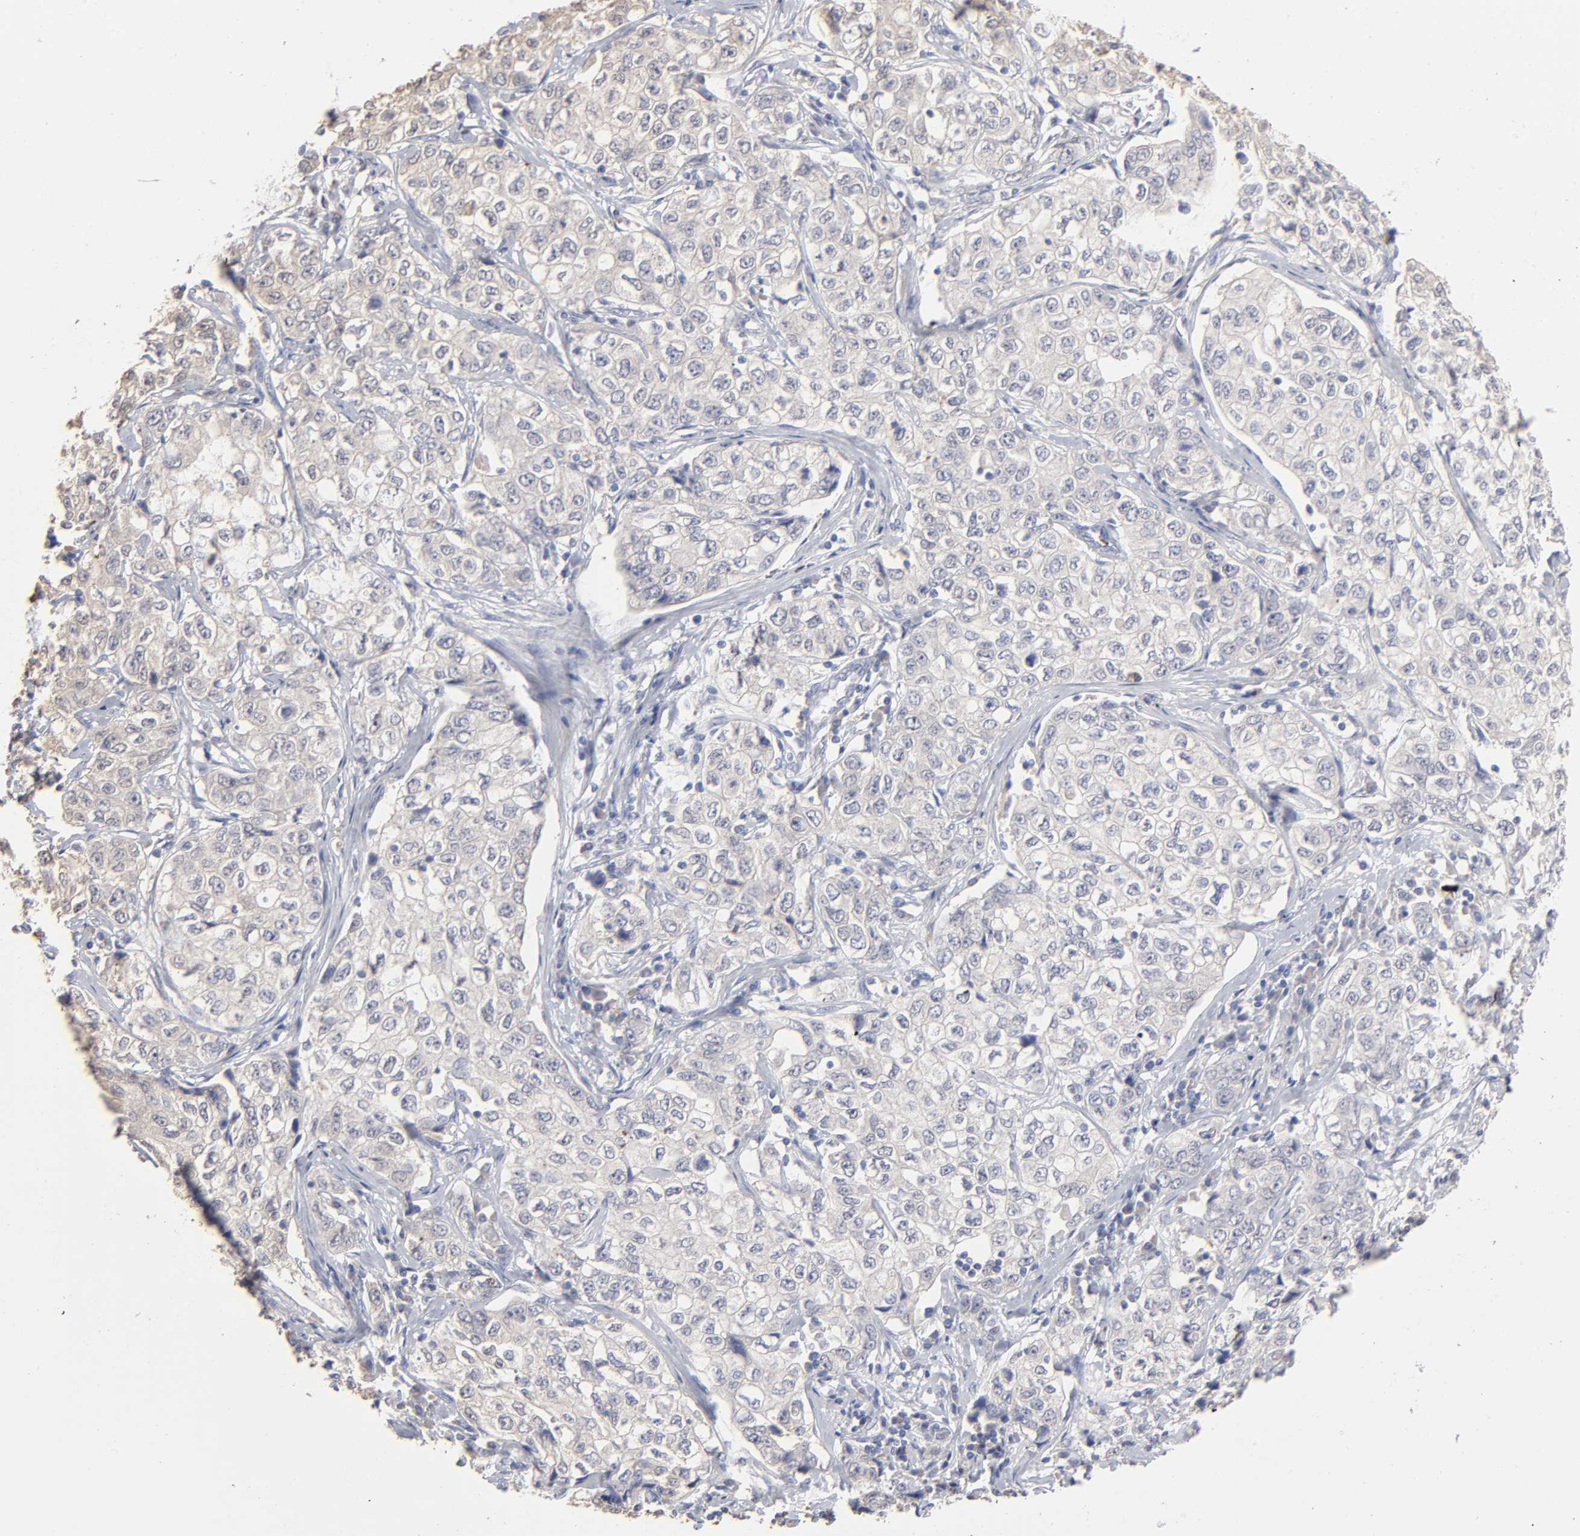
{"staining": {"intensity": "weak", "quantity": "25%-75%", "location": "cytoplasmic/membranous"}, "tissue": "stomach cancer", "cell_type": "Tumor cells", "image_type": "cancer", "snomed": [{"axis": "morphology", "description": "Adenocarcinoma, NOS"}, {"axis": "topography", "description": "Stomach"}], "caption": "Immunohistochemistry image of human stomach cancer stained for a protein (brown), which shows low levels of weak cytoplasmic/membranous expression in approximately 25%-75% of tumor cells.", "gene": "DNAL4", "patient": {"sex": "male", "age": 48}}